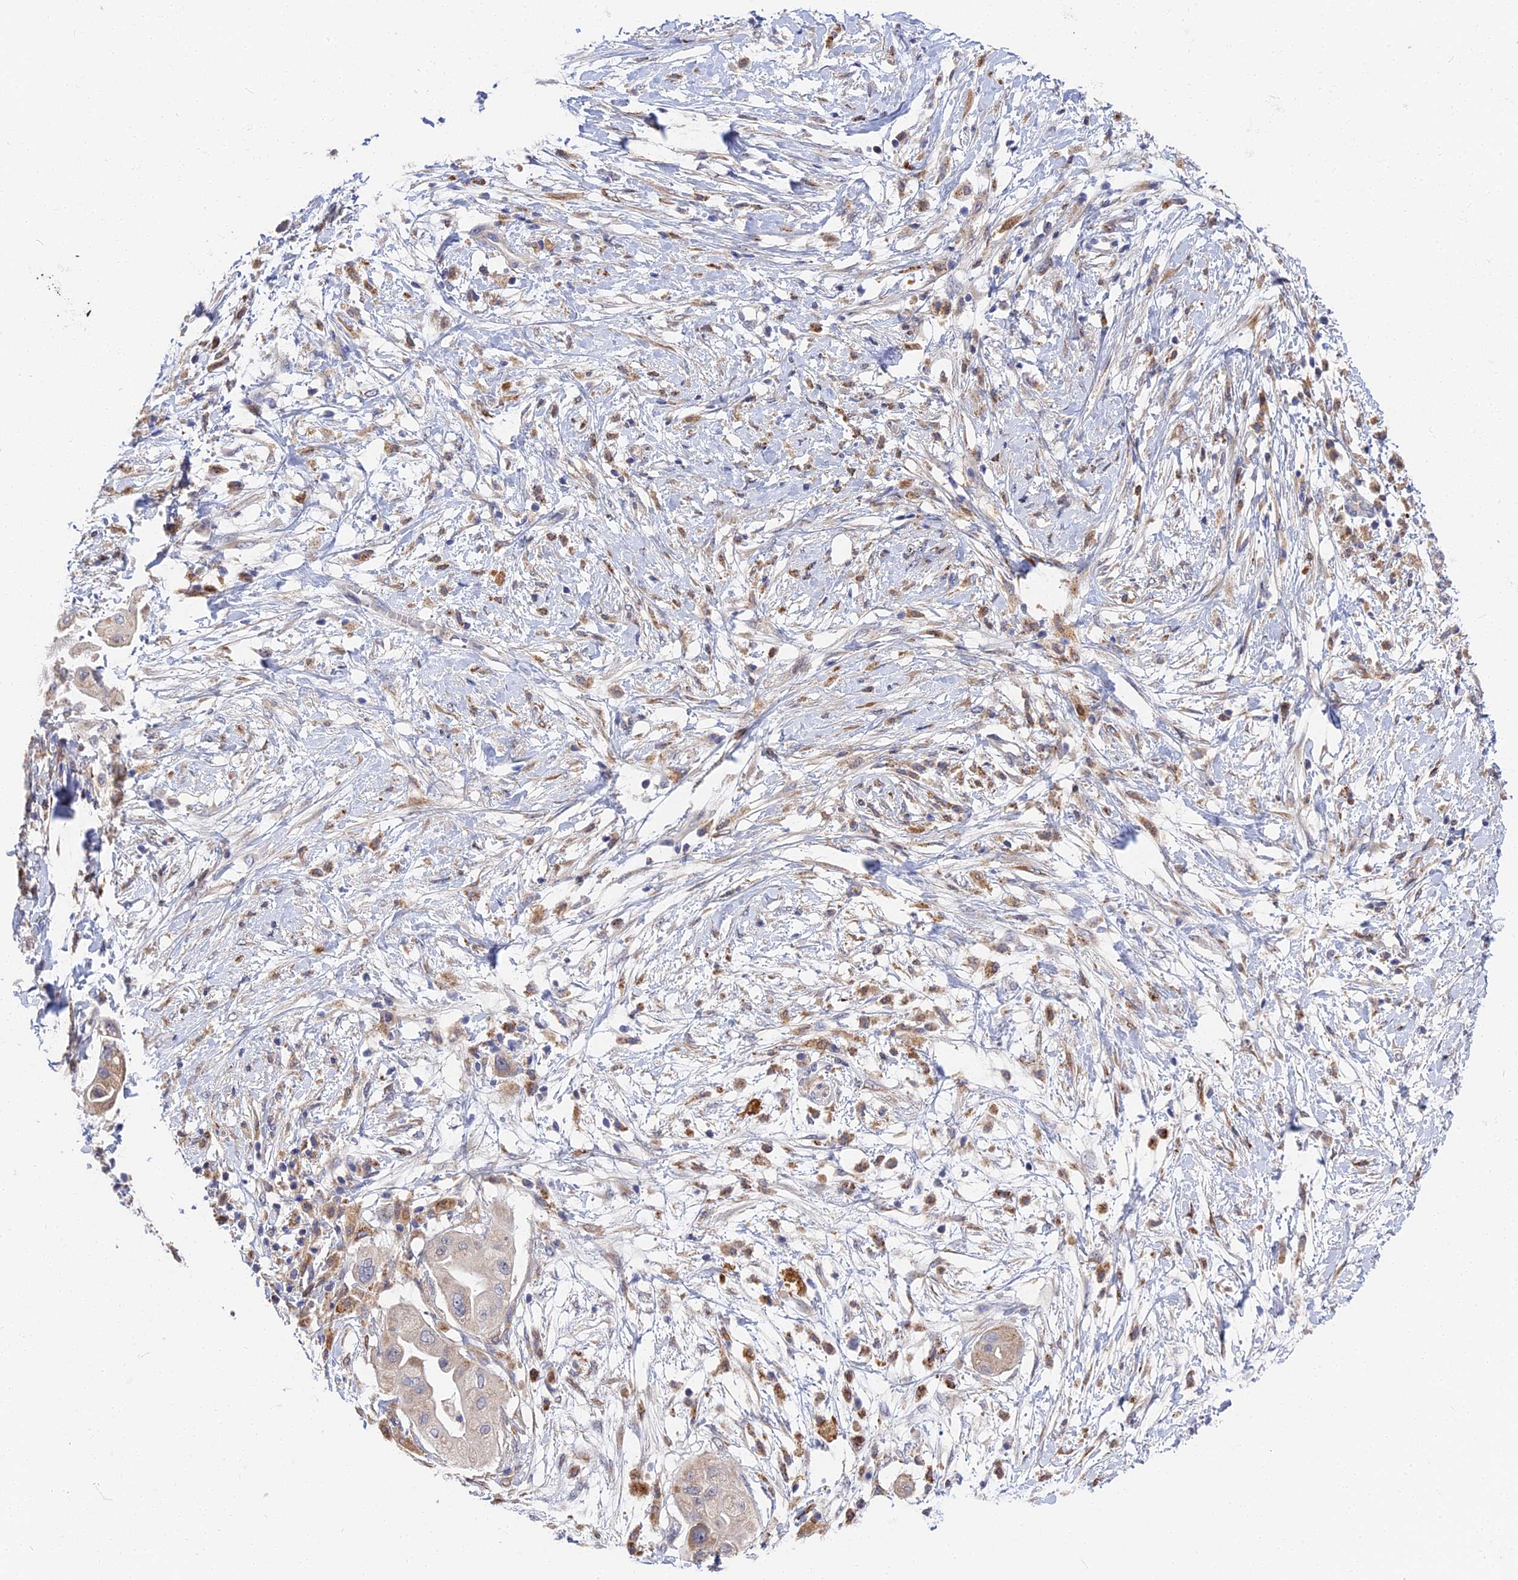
{"staining": {"intensity": "moderate", "quantity": "<25%", "location": "cytoplasmic/membranous"}, "tissue": "pancreatic cancer", "cell_type": "Tumor cells", "image_type": "cancer", "snomed": [{"axis": "morphology", "description": "Adenocarcinoma, NOS"}, {"axis": "topography", "description": "Pancreas"}], "caption": "Brown immunohistochemical staining in human adenocarcinoma (pancreatic) exhibits moderate cytoplasmic/membranous expression in approximately <25% of tumor cells.", "gene": "CCDC113", "patient": {"sex": "male", "age": 68}}